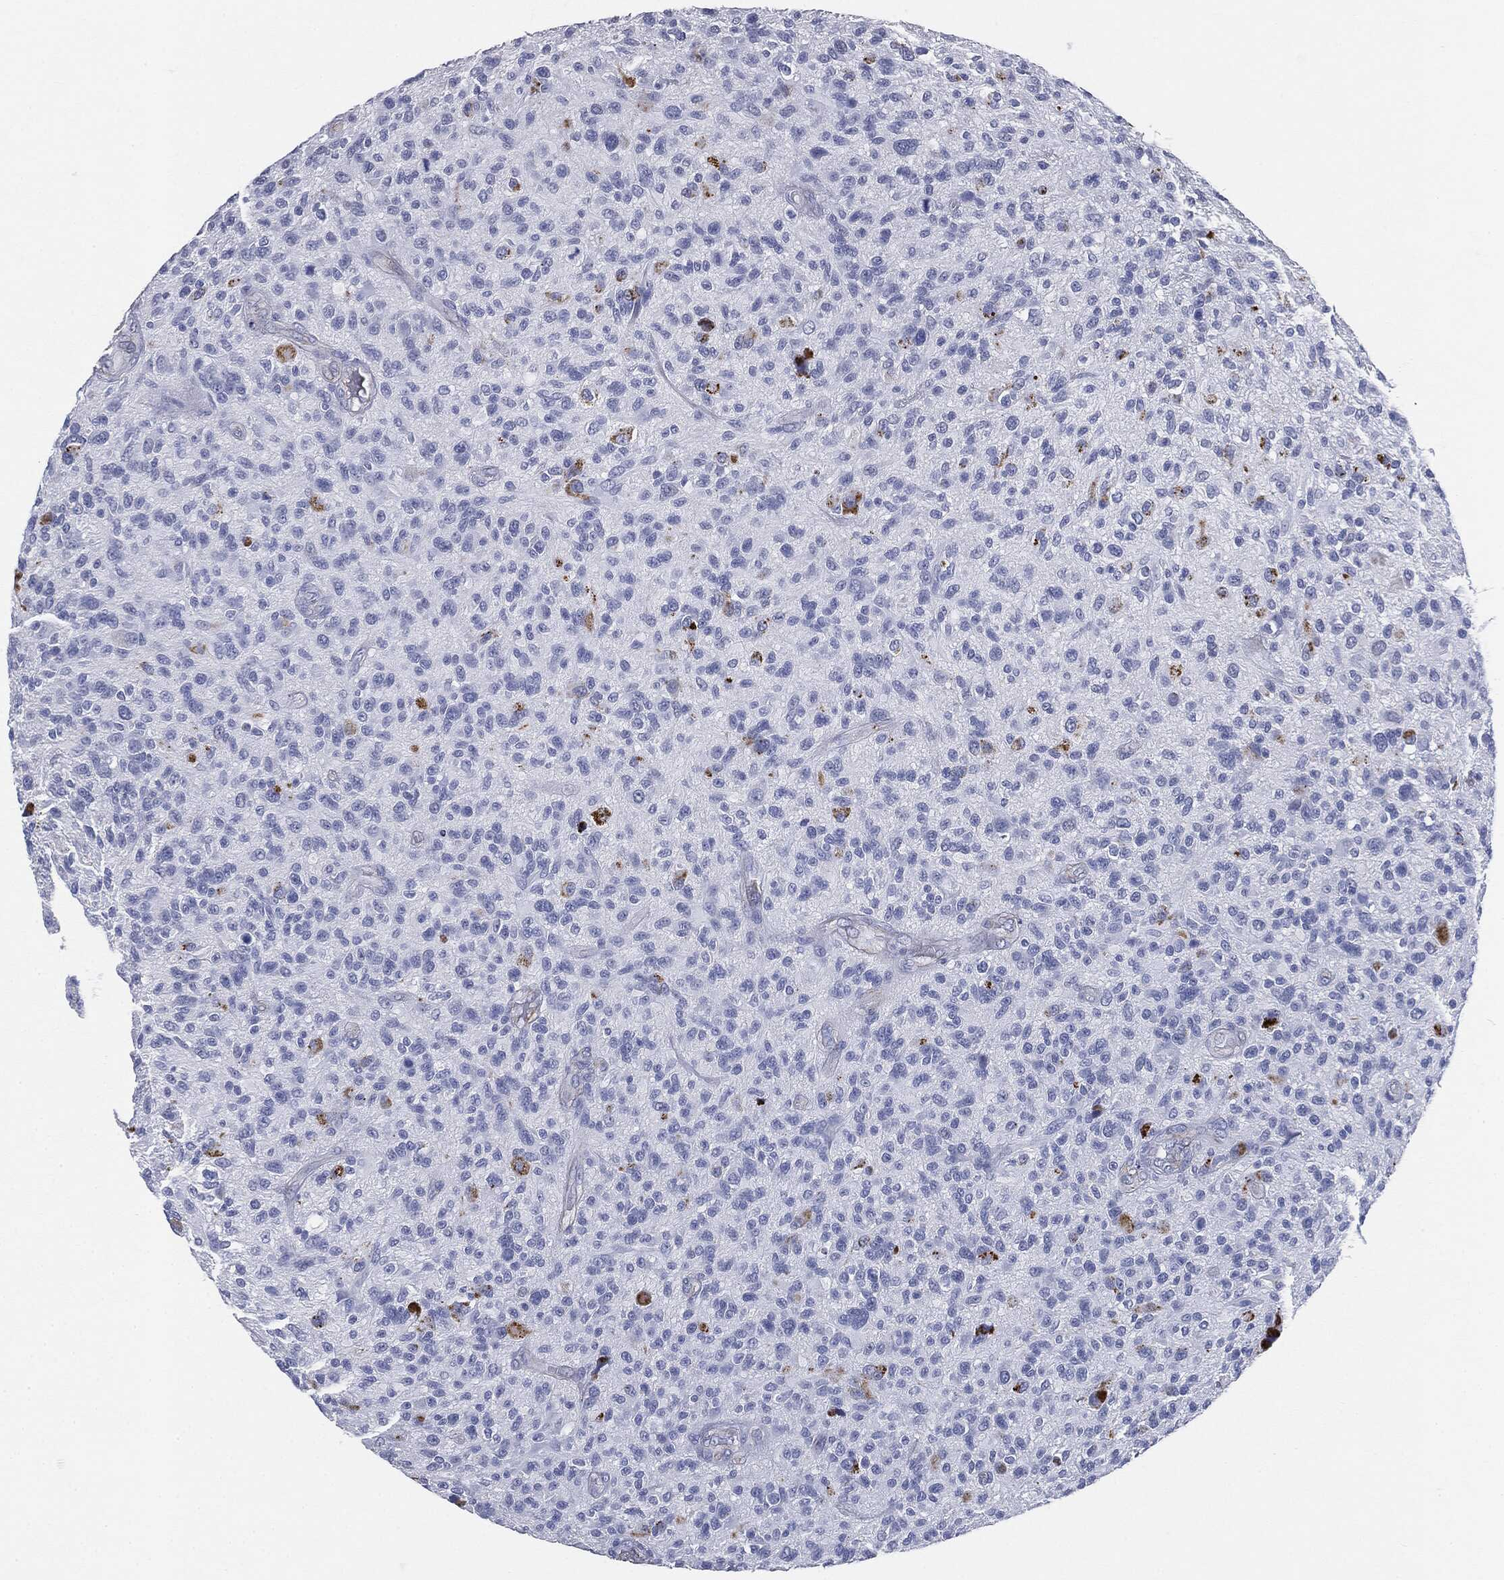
{"staining": {"intensity": "negative", "quantity": "none", "location": "none"}, "tissue": "glioma", "cell_type": "Tumor cells", "image_type": "cancer", "snomed": [{"axis": "morphology", "description": "Glioma, malignant, High grade"}, {"axis": "topography", "description": "Brain"}], "caption": "Protein analysis of glioma shows no significant expression in tumor cells.", "gene": "MUC5AC", "patient": {"sex": "male", "age": 47}}